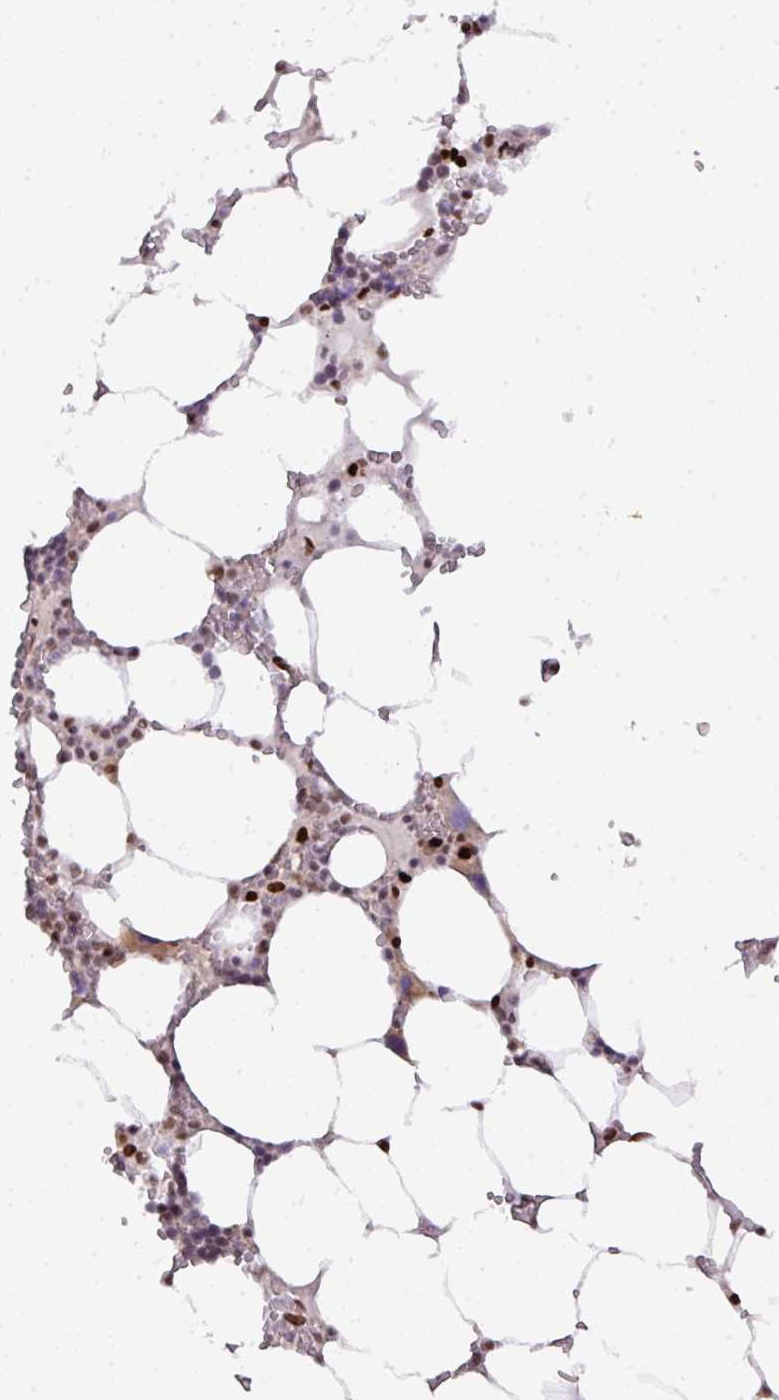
{"staining": {"intensity": "strong", "quantity": "25%-75%", "location": "nuclear"}, "tissue": "bone marrow", "cell_type": "Hematopoietic cells", "image_type": "normal", "snomed": [{"axis": "morphology", "description": "Normal tissue, NOS"}, {"axis": "topography", "description": "Bone marrow"}], "caption": "DAB (3,3'-diaminobenzidine) immunohistochemical staining of unremarkable bone marrow displays strong nuclear protein expression in approximately 25%-75% of hematopoietic cells.", "gene": "MYSM1", "patient": {"sex": "male", "age": 64}}